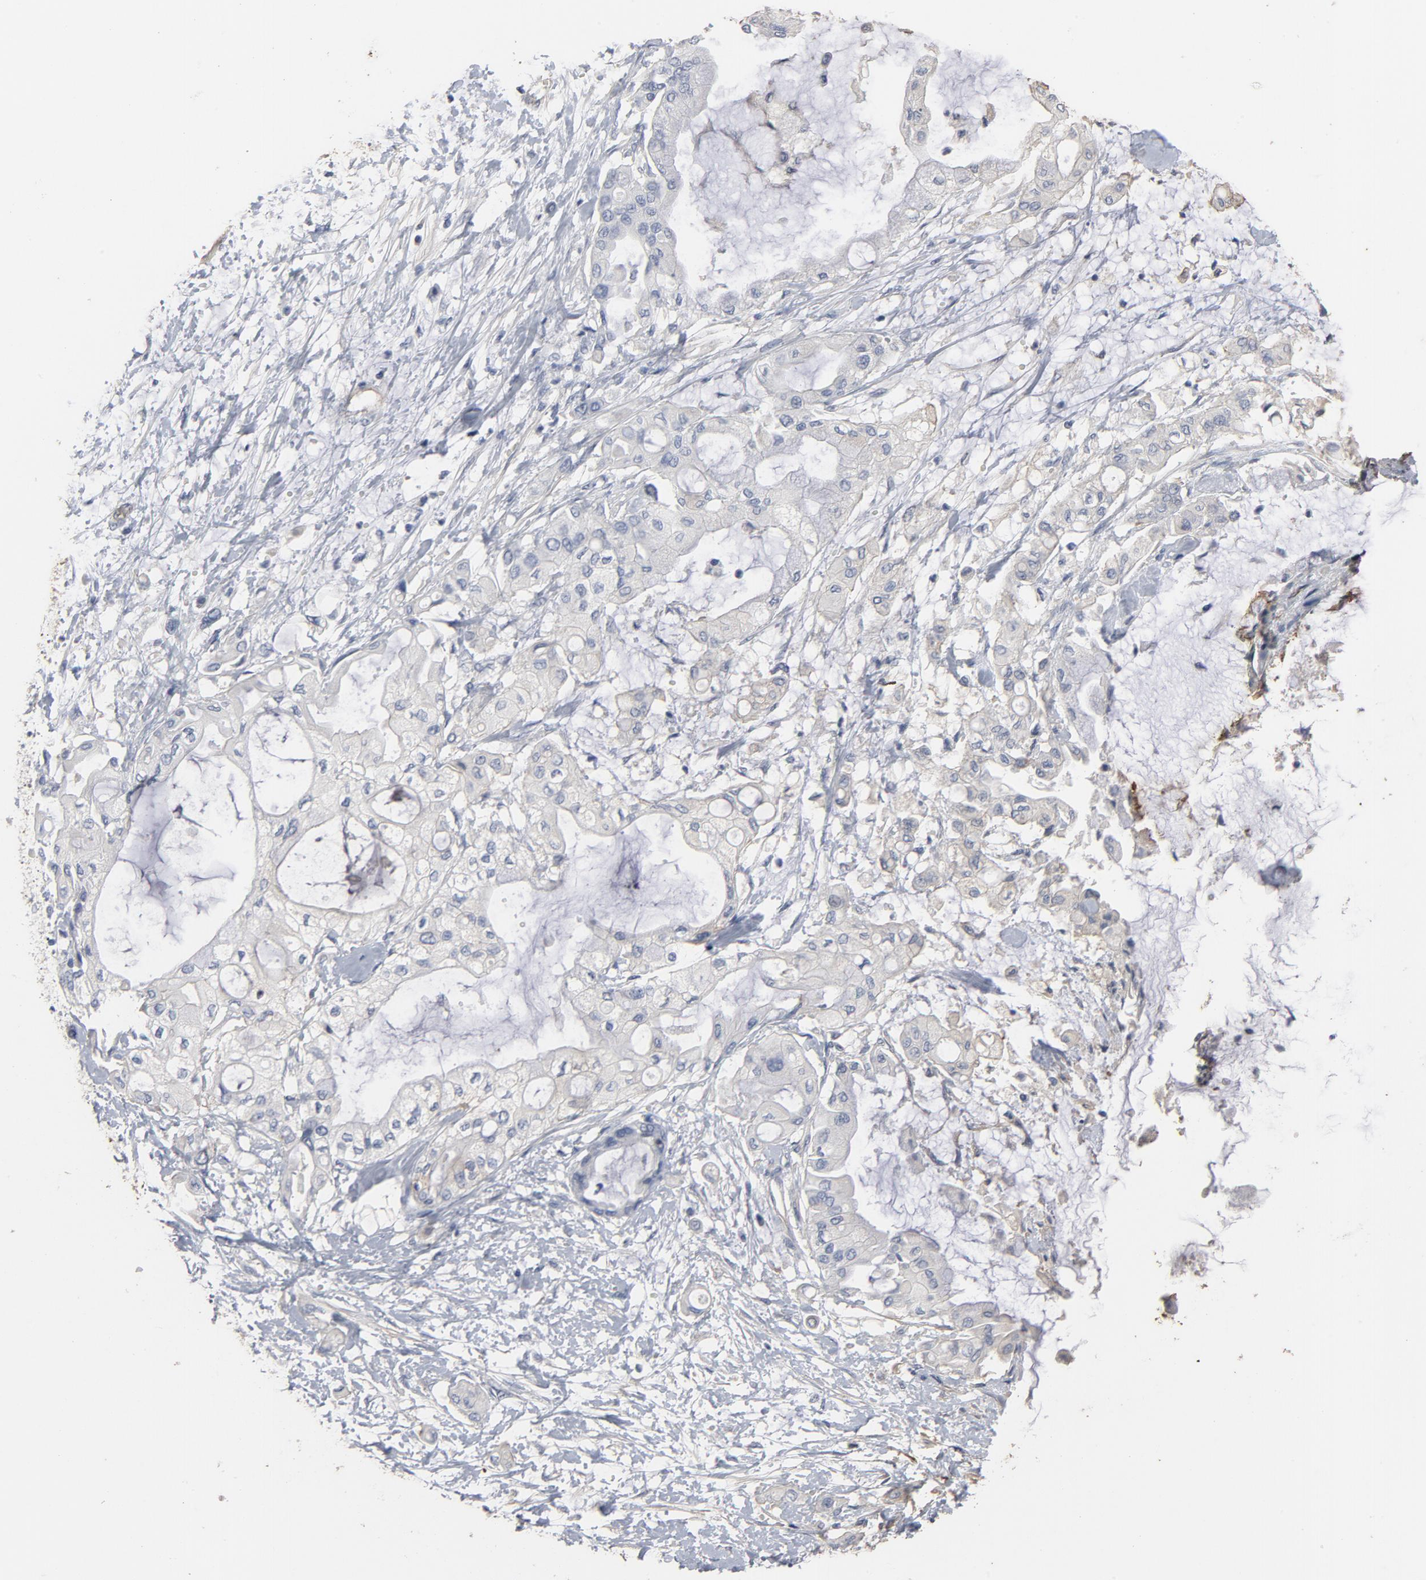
{"staining": {"intensity": "negative", "quantity": "none", "location": "none"}, "tissue": "pancreatic cancer", "cell_type": "Tumor cells", "image_type": "cancer", "snomed": [{"axis": "morphology", "description": "Adenocarcinoma, NOS"}, {"axis": "morphology", "description": "Adenocarcinoma, metastatic, NOS"}, {"axis": "topography", "description": "Lymph node"}, {"axis": "topography", "description": "Pancreas"}, {"axis": "topography", "description": "Duodenum"}], "caption": "Tumor cells are negative for brown protein staining in pancreatic cancer. Brightfield microscopy of immunohistochemistry (IHC) stained with DAB (brown) and hematoxylin (blue), captured at high magnification.", "gene": "KDR", "patient": {"sex": "female", "age": 64}}